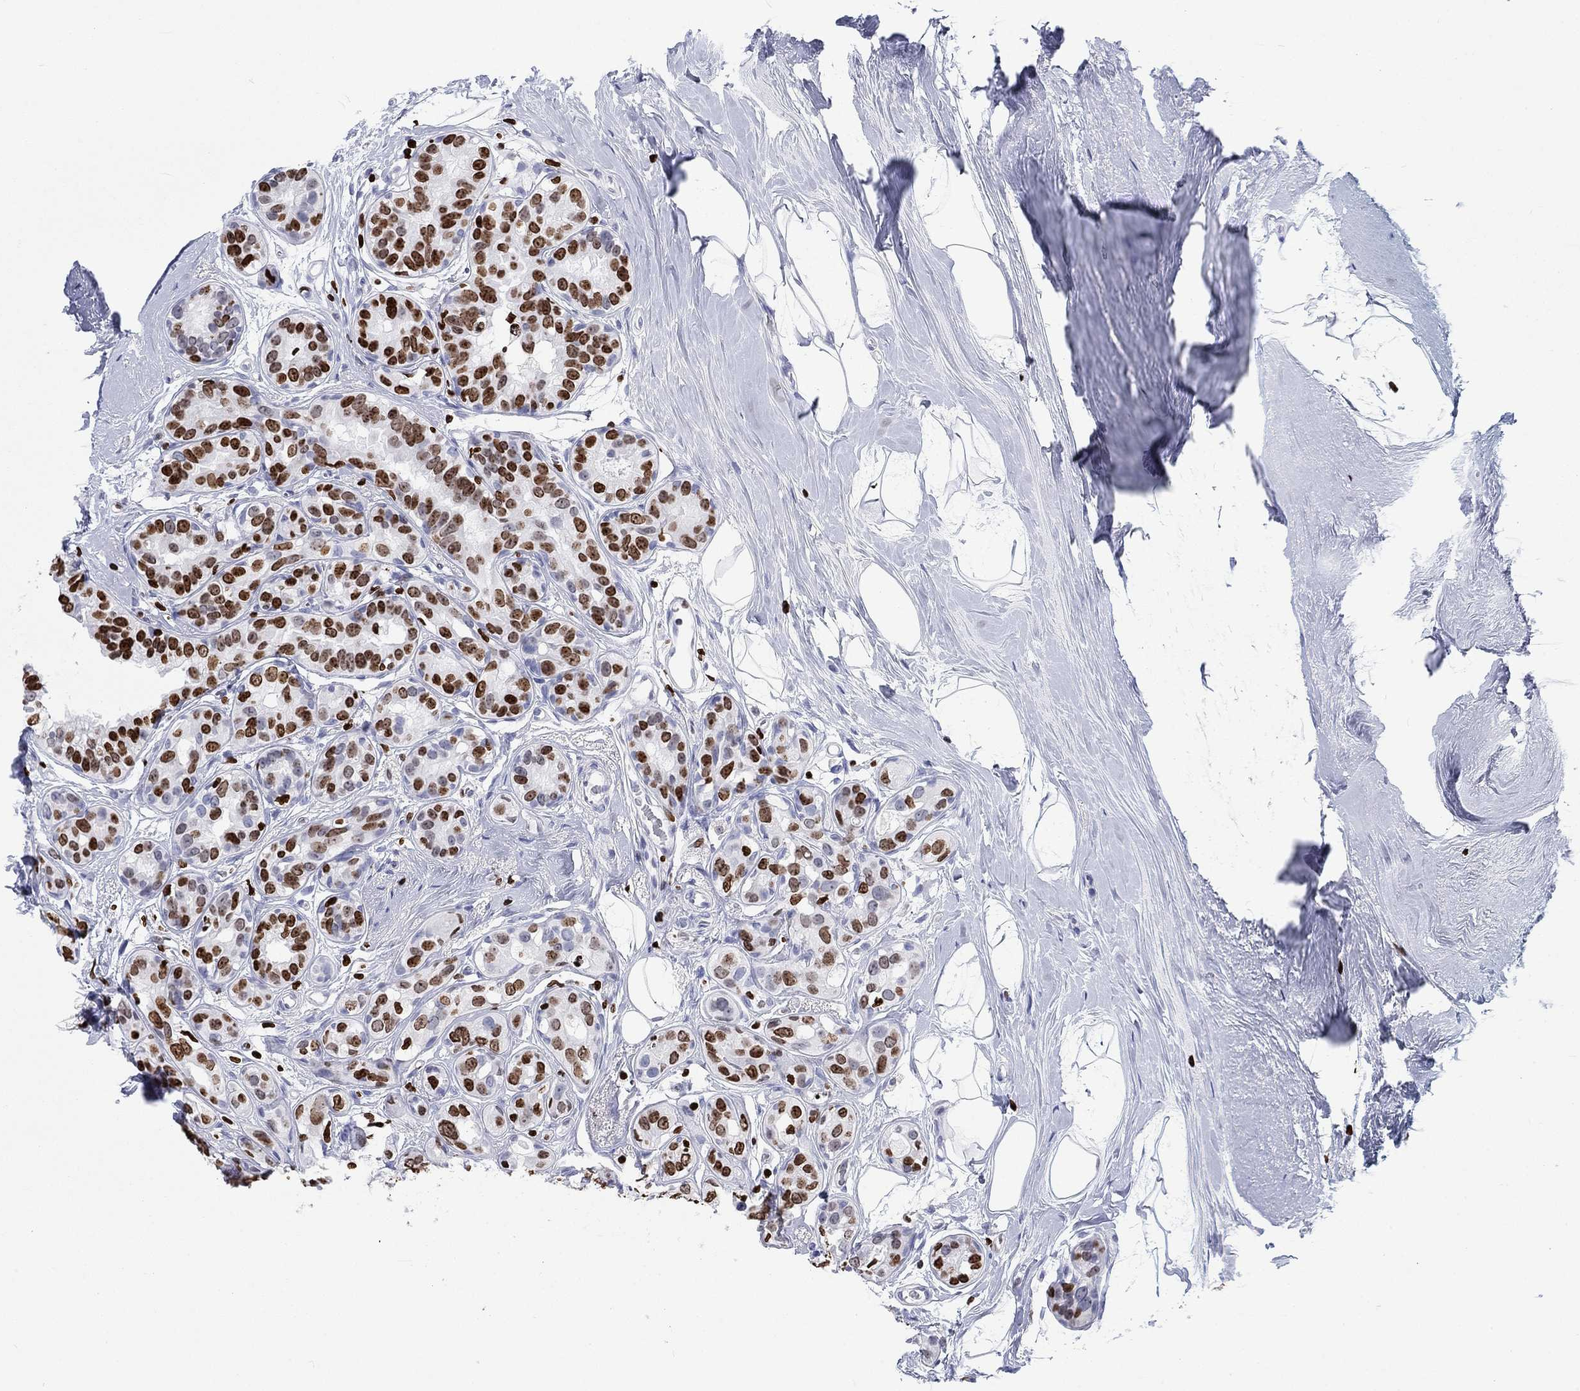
{"staining": {"intensity": "strong", "quantity": "25%-75%", "location": "nuclear"}, "tissue": "breast cancer", "cell_type": "Tumor cells", "image_type": "cancer", "snomed": [{"axis": "morphology", "description": "Duct carcinoma"}, {"axis": "topography", "description": "Breast"}], "caption": "Immunohistochemical staining of human breast cancer (intraductal carcinoma) exhibits strong nuclear protein positivity in approximately 25%-75% of tumor cells.", "gene": "H1-5", "patient": {"sex": "female", "age": 55}}